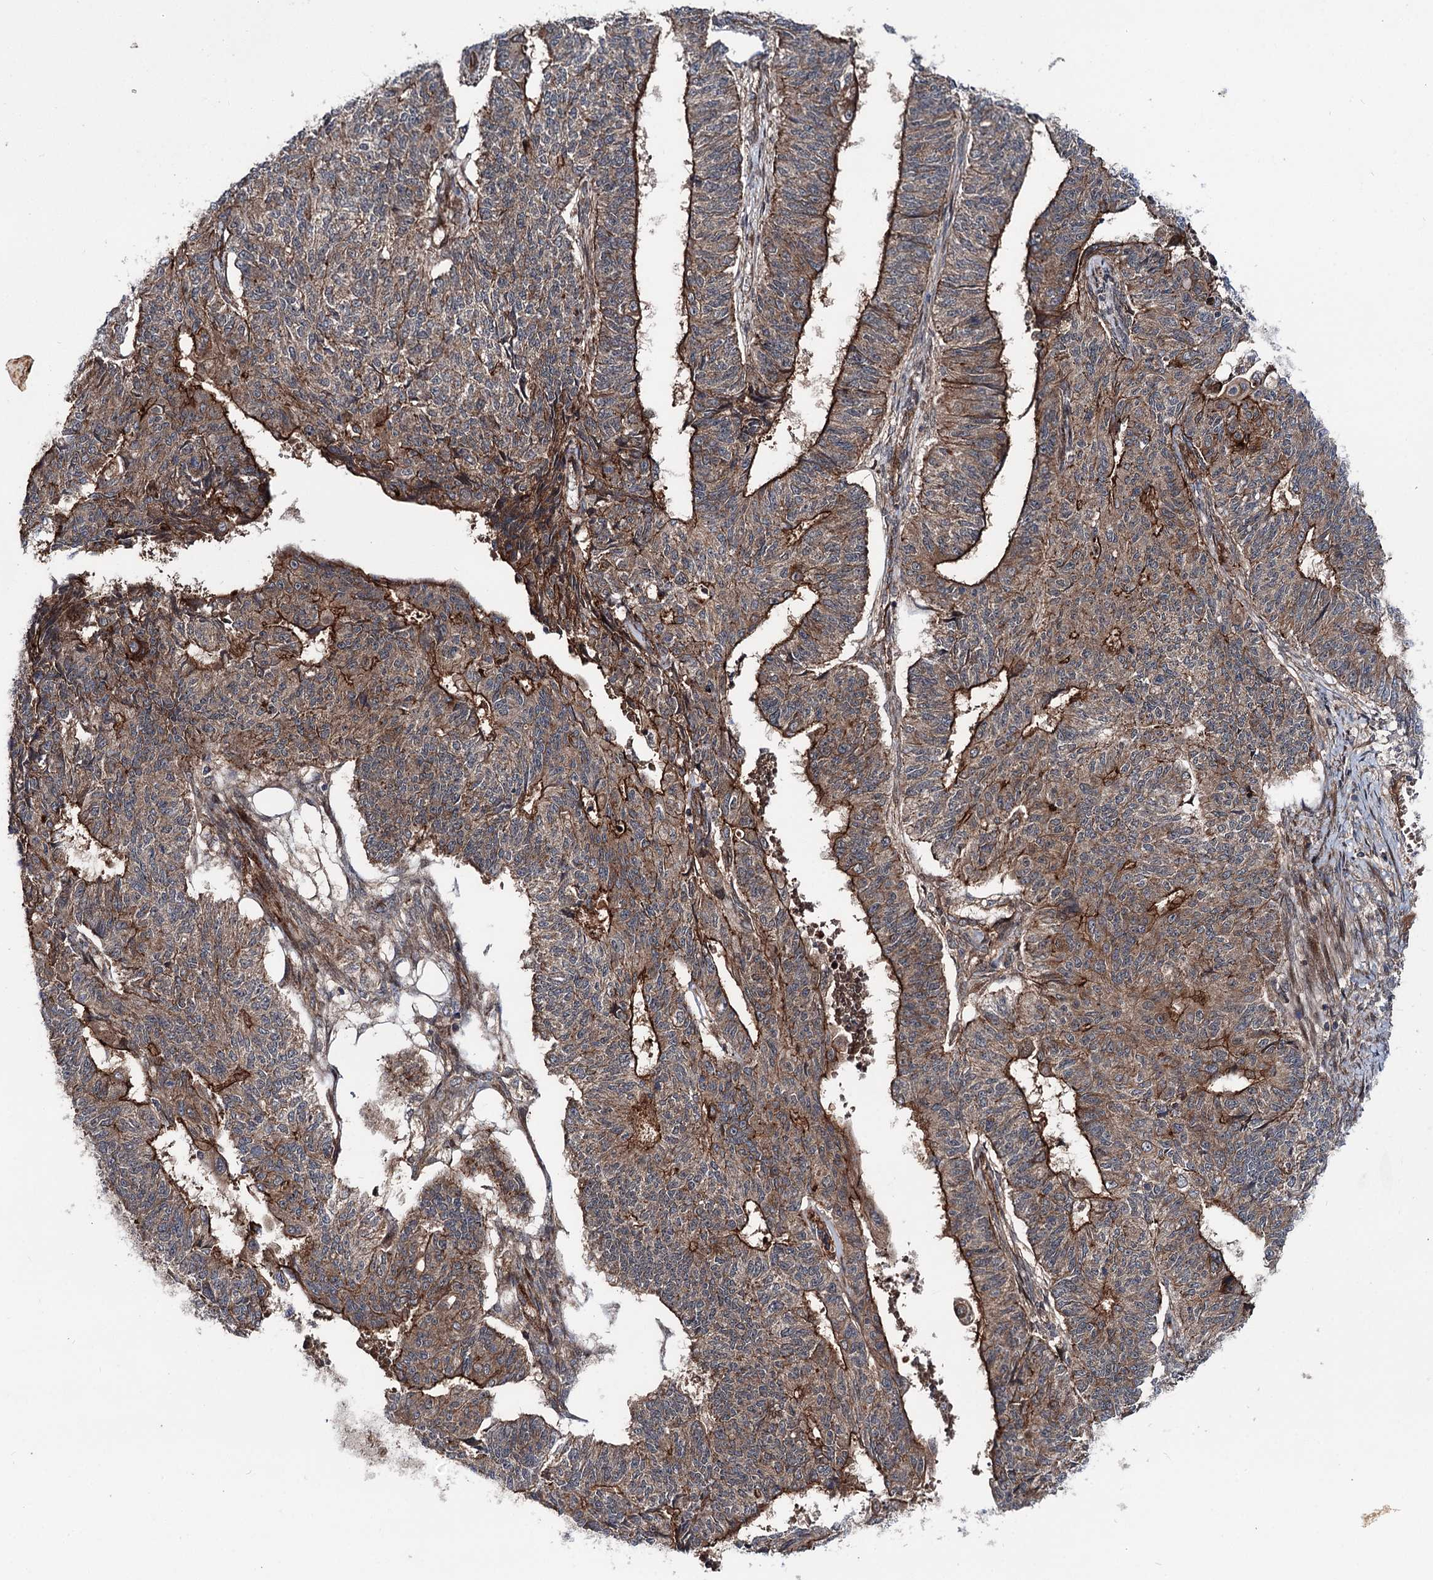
{"staining": {"intensity": "strong", "quantity": ">75%", "location": "cytoplasmic/membranous"}, "tissue": "endometrial cancer", "cell_type": "Tumor cells", "image_type": "cancer", "snomed": [{"axis": "morphology", "description": "Adenocarcinoma, NOS"}, {"axis": "topography", "description": "Endometrium"}], "caption": "Endometrial cancer (adenocarcinoma) stained for a protein (brown) exhibits strong cytoplasmic/membranous positive positivity in about >75% of tumor cells.", "gene": "ADGRG4", "patient": {"sex": "female", "age": 32}}